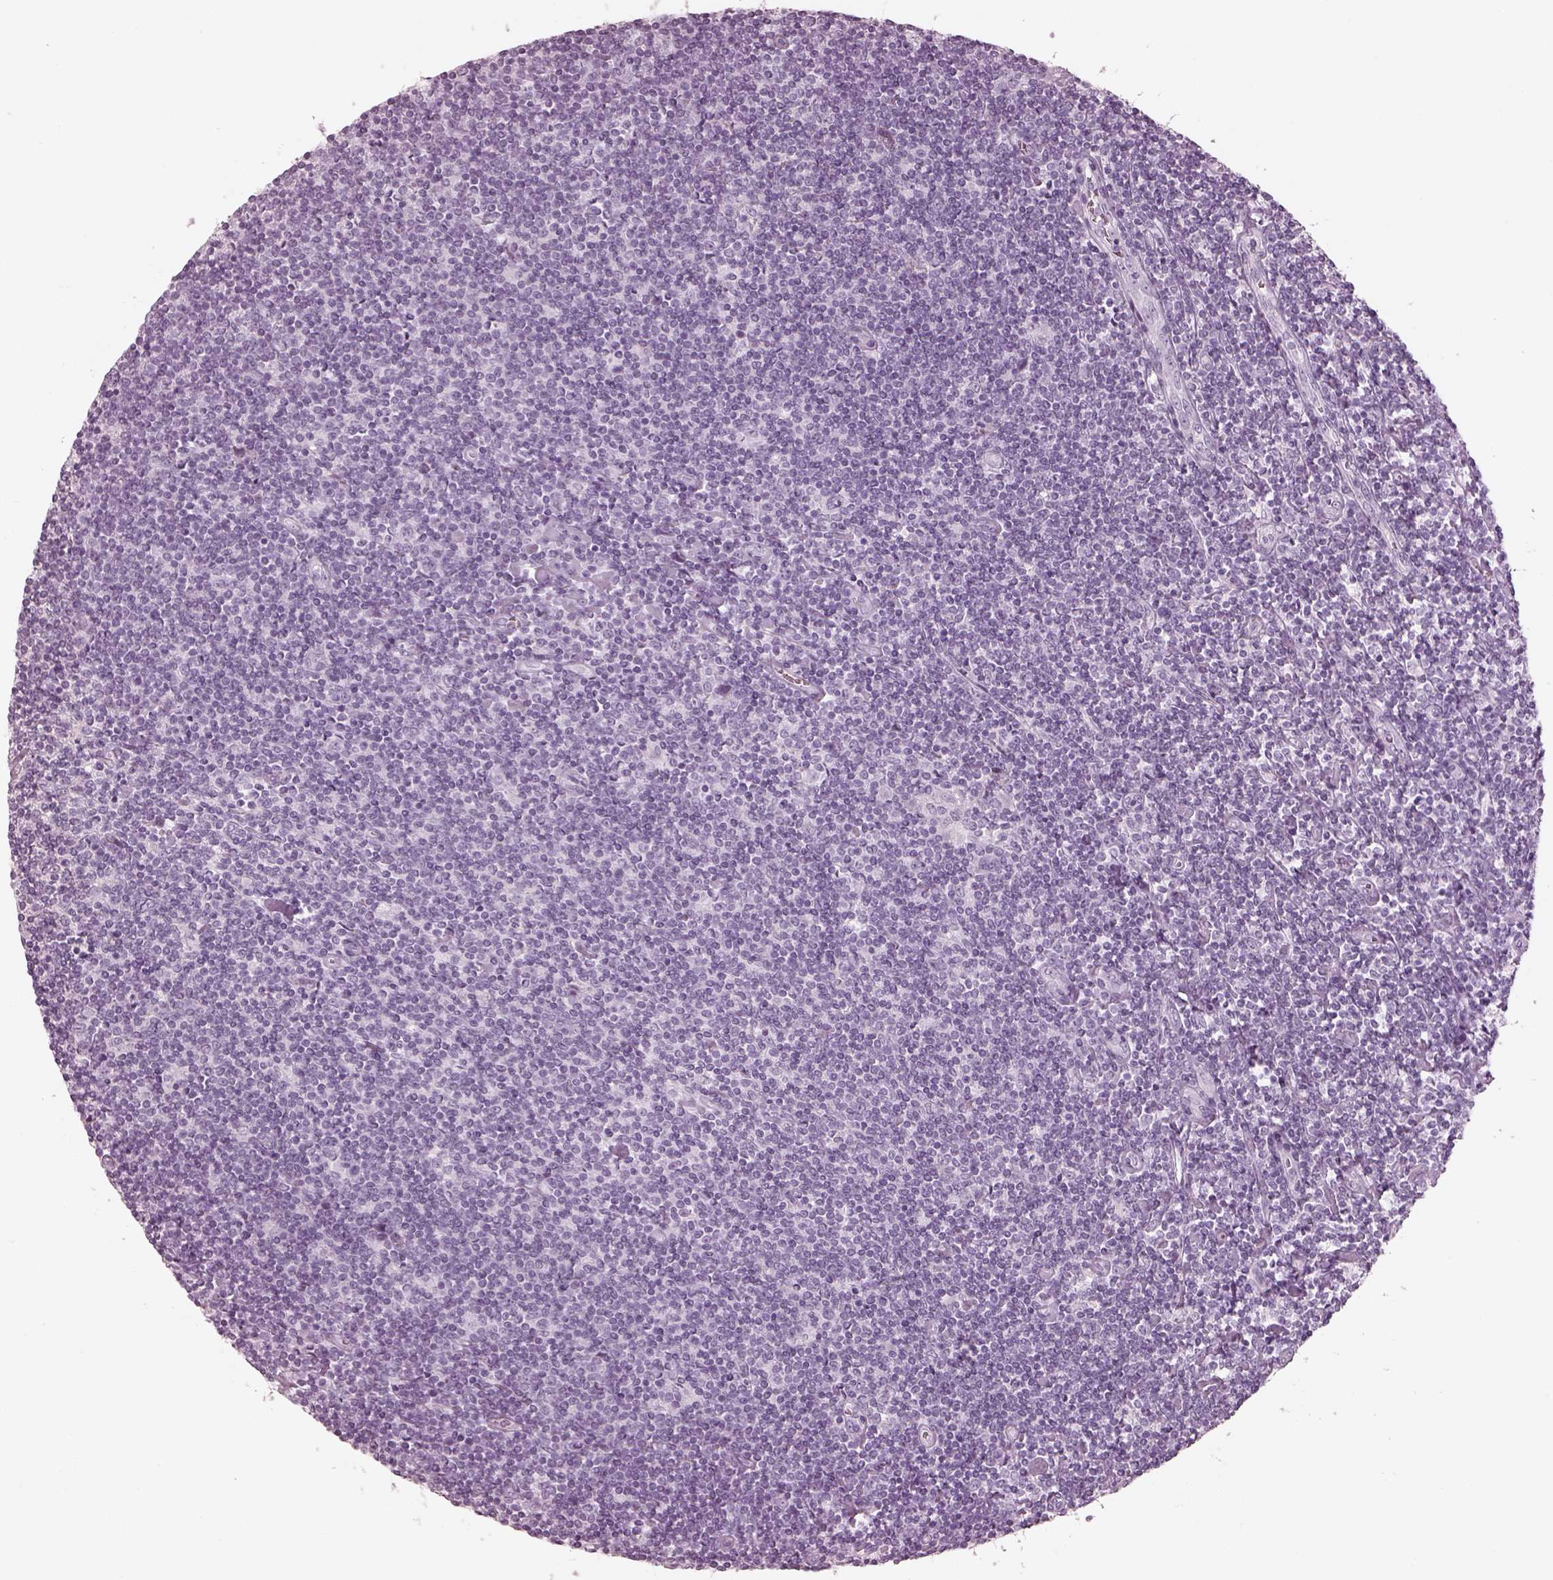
{"staining": {"intensity": "negative", "quantity": "none", "location": "none"}, "tissue": "lymphoma", "cell_type": "Tumor cells", "image_type": "cancer", "snomed": [{"axis": "morphology", "description": "Hodgkin's disease, NOS"}, {"axis": "topography", "description": "Lymph node"}], "caption": "Hodgkin's disease was stained to show a protein in brown. There is no significant expression in tumor cells.", "gene": "OPN4", "patient": {"sex": "male", "age": 40}}